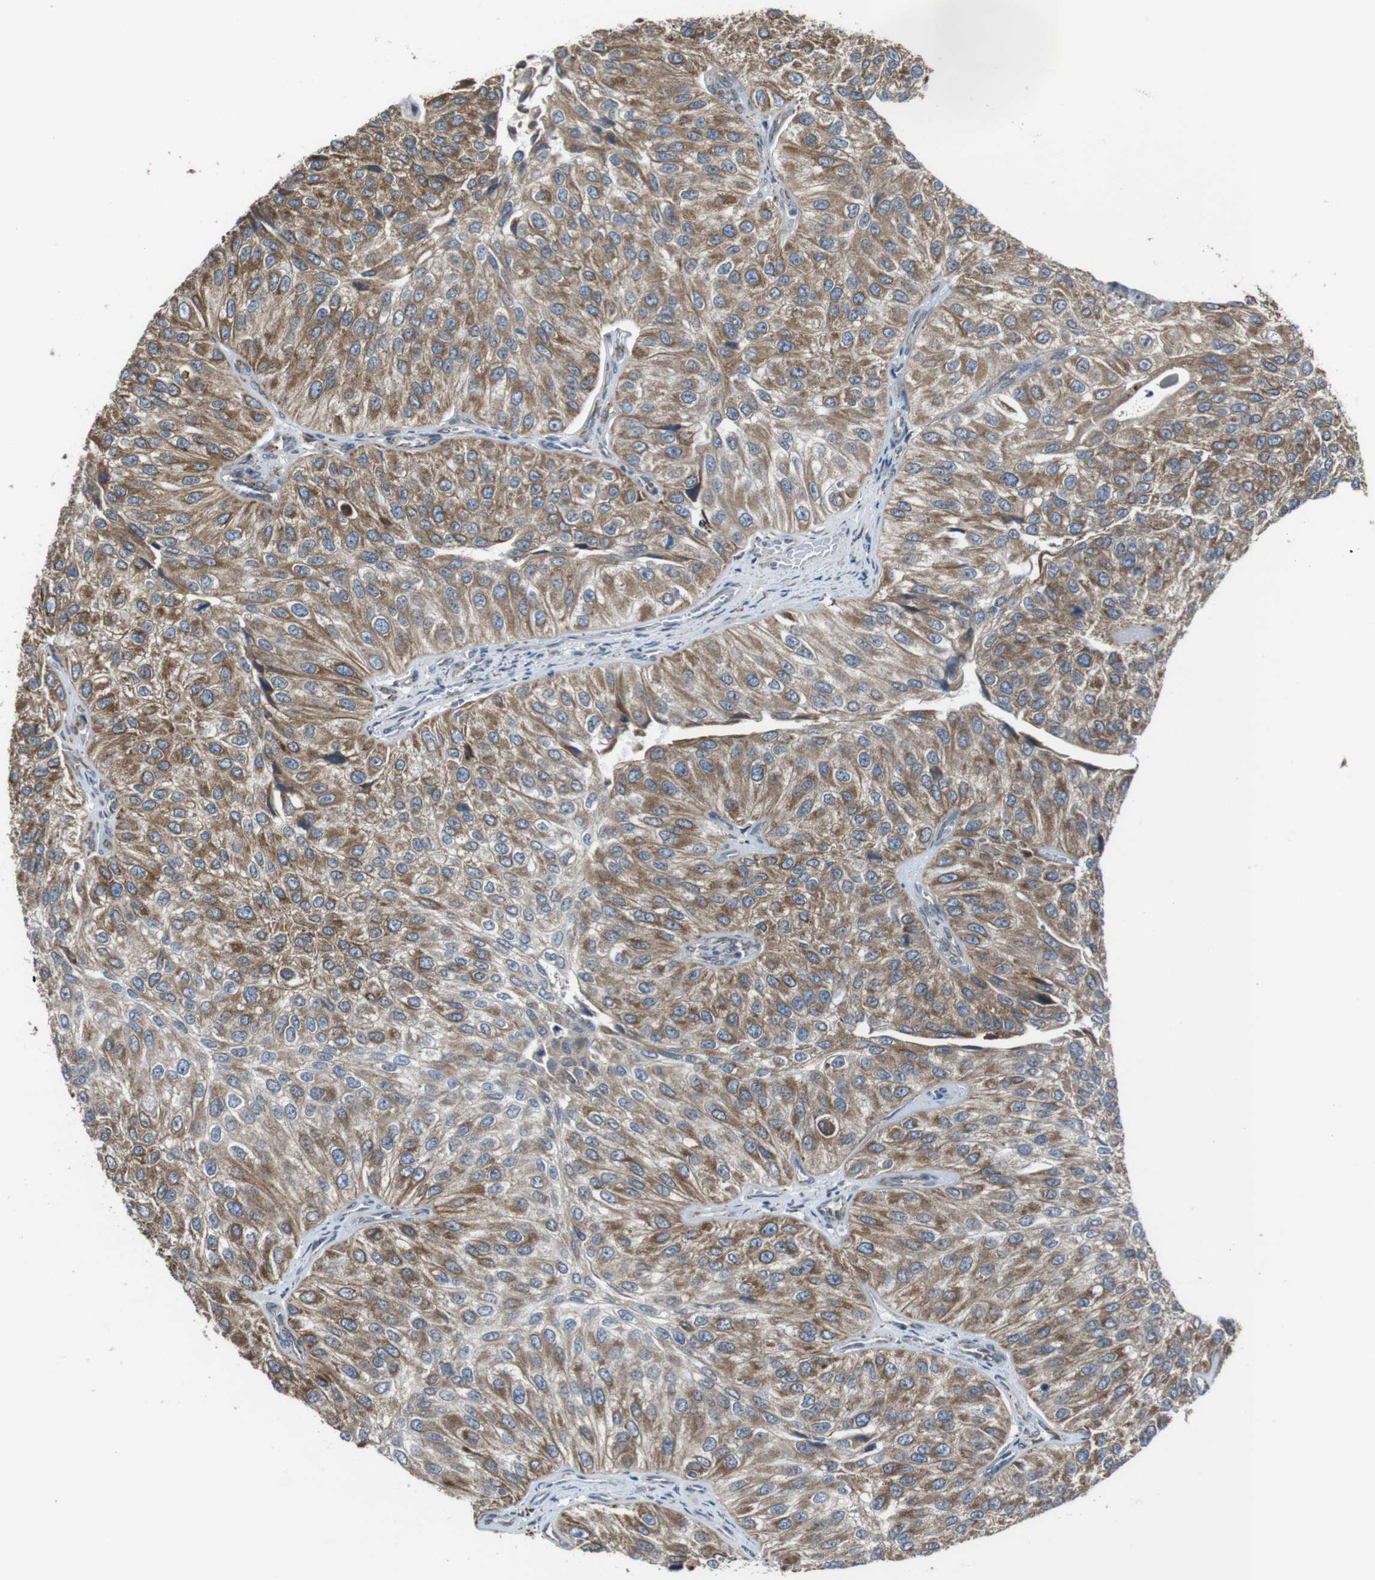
{"staining": {"intensity": "moderate", "quantity": ">75%", "location": "cytoplasmic/membranous"}, "tissue": "urothelial cancer", "cell_type": "Tumor cells", "image_type": "cancer", "snomed": [{"axis": "morphology", "description": "Urothelial carcinoma, High grade"}, {"axis": "topography", "description": "Kidney"}, {"axis": "topography", "description": "Urinary bladder"}], "caption": "Immunohistochemistry of human urothelial cancer demonstrates medium levels of moderate cytoplasmic/membranous positivity in about >75% of tumor cells. Using DAB (brown) and hematoxylin (blue) stains, captured at high magnification using brightfield microscopy.", "gene": "CISD2", "patient": {"sex": "male", "age": 77}}